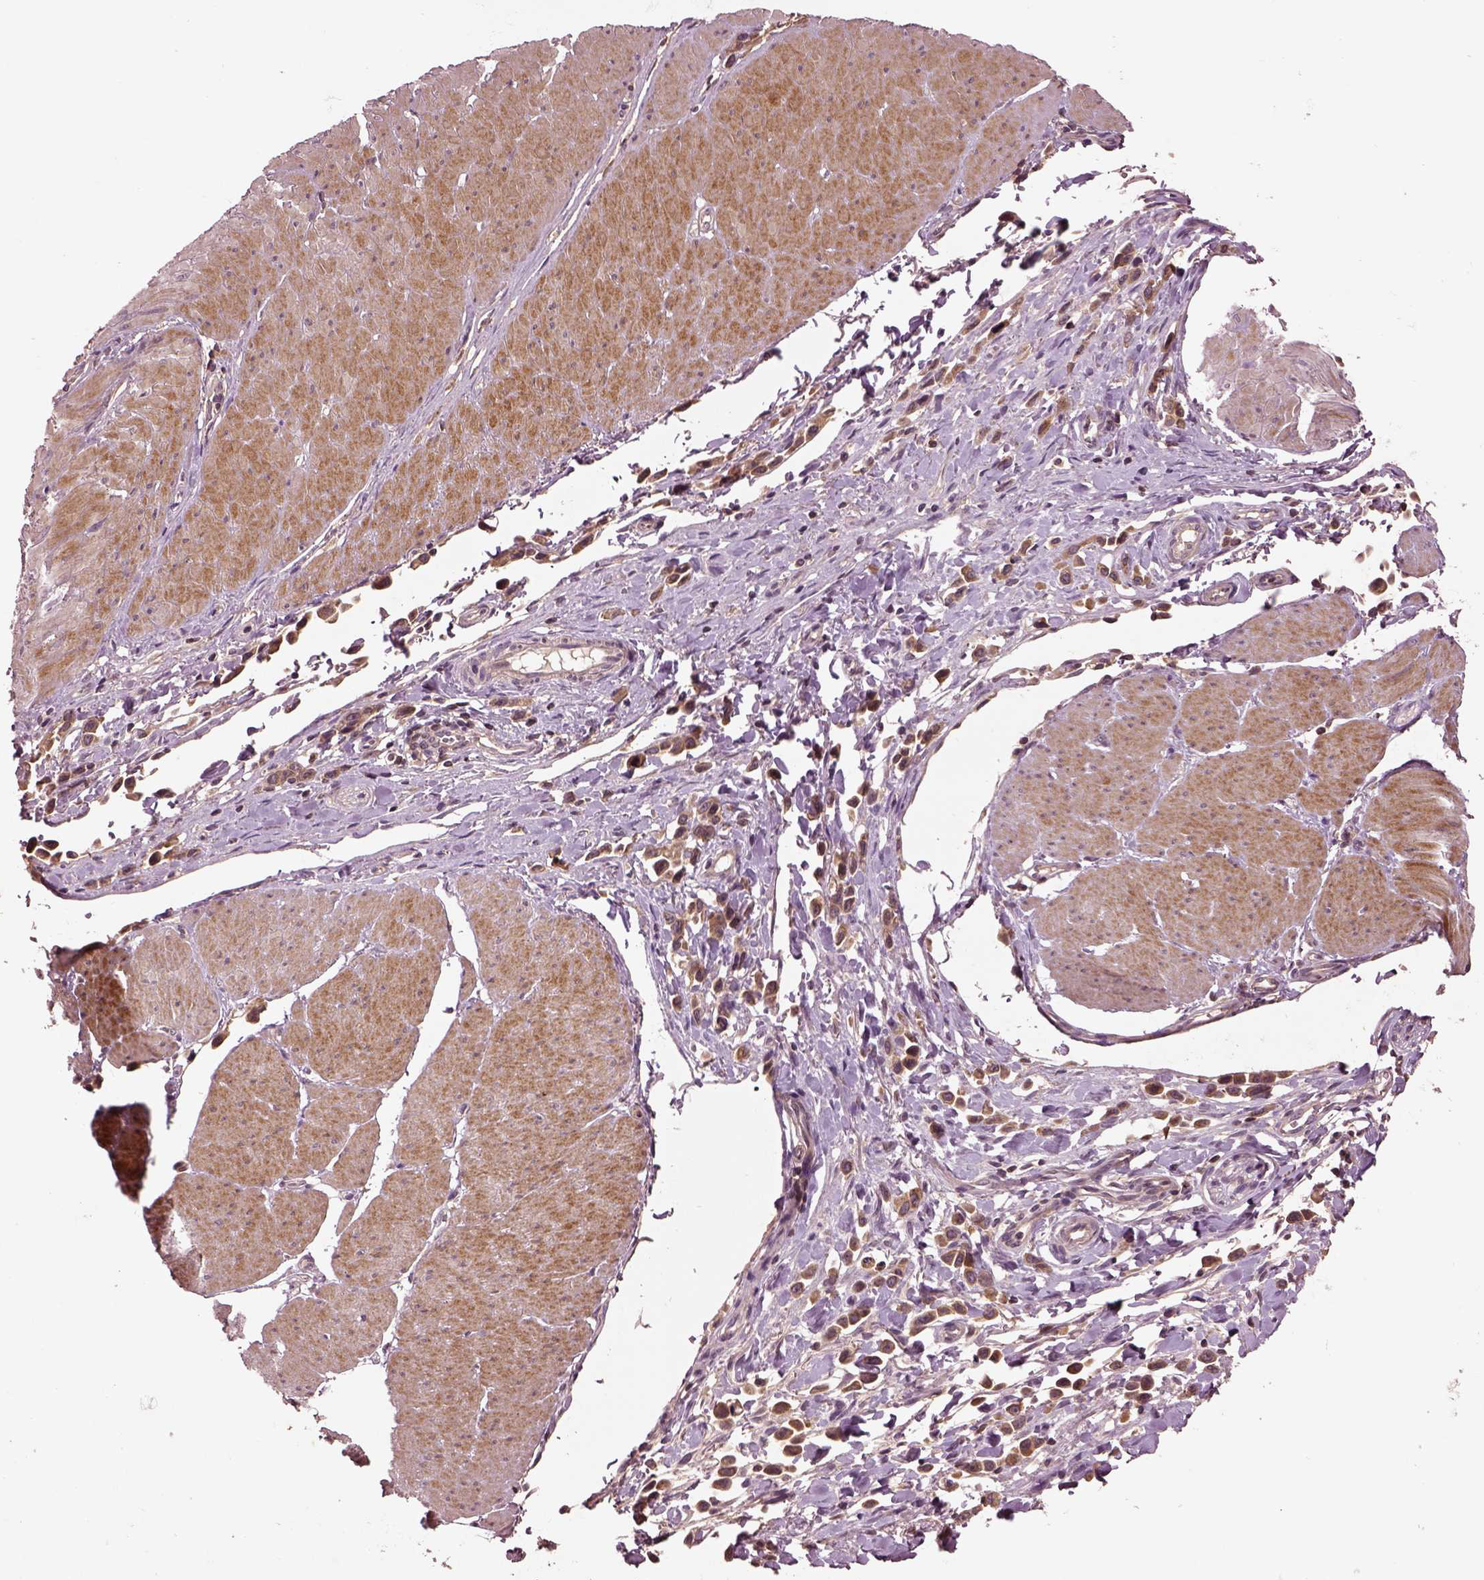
{"staining": {"intensity": "moderate", "quantity": ">75%", "location": "cytoplasmic/membranous"}, "tissue": "stomach cancer", "cell_type": "Tumor cells", "image_type": "cancer", "snomed": [{"axis": "morphology", "description": "Adenocarcinoma, NOS"}, {"axis": "topography", "description": "Stomach"}], "caption": "Tumor cells exhibit medium levels of moderate cytoplasmic/membranous staining in approximately >75% of cells in stomach adenocarcinoma.", "gene": "MTHFS", "patient": {"sex": "male", "age": 47}}